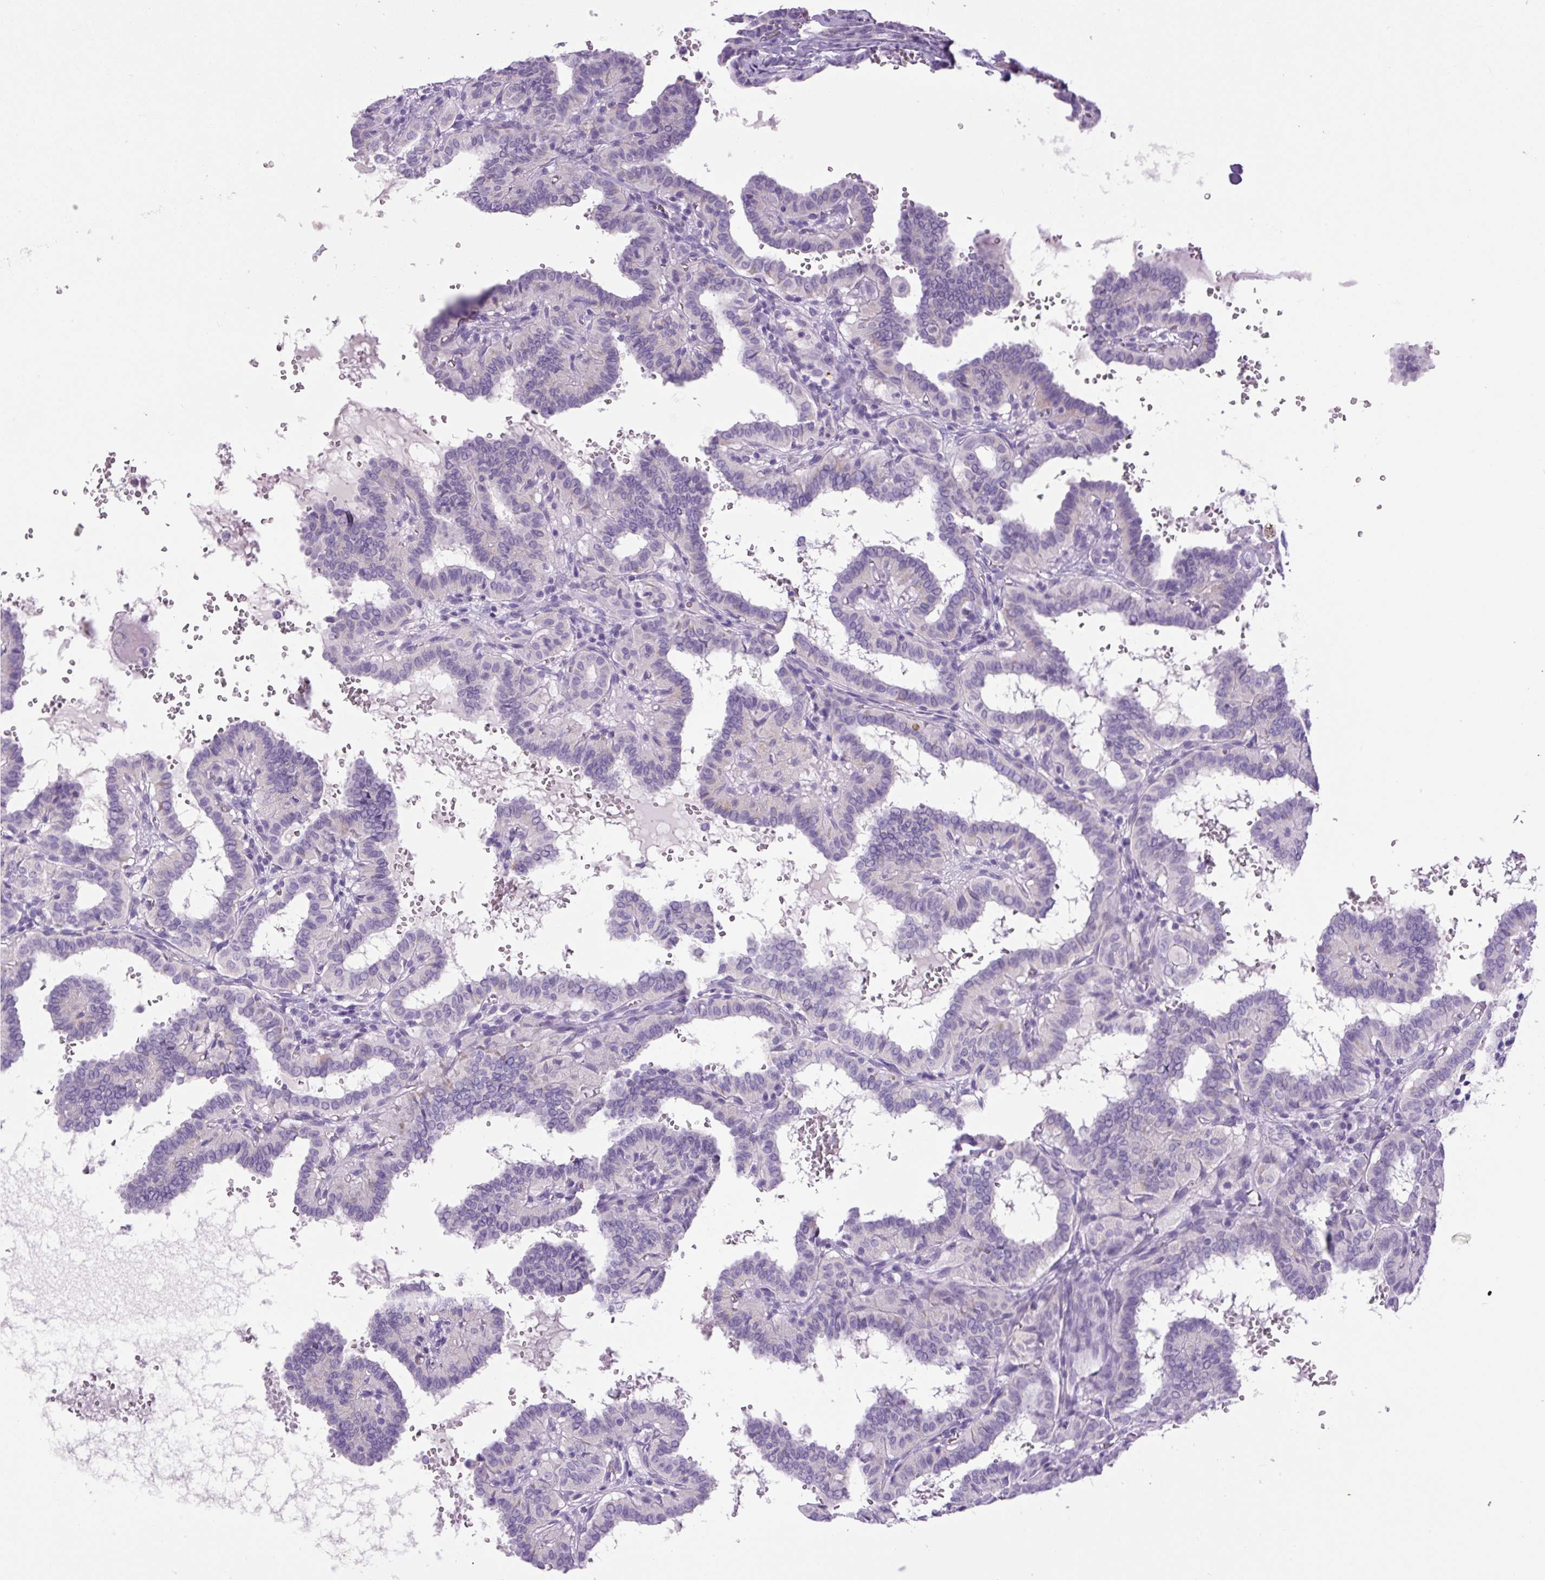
{"staining": {"intensity": "negative", "quantity": "none", "location": "none"}, "tissue": "thyroid cancer", "cell_type": "Tumor cells", "image_type": "cancer", "snomed": [{"axis": "morphology", "description": "Papillary adenocarcinoma, NOS"}, {"axis": "topography", "description": "Thyroid gland"}], "caption": "Immunohistochemistry photomicrograph of neoplastic tissue: thyroid papillary adenocarcinoma stained with DAB reveals no significant protein expression in tumor cells.", "gene": "CHGA", "patient": {"sex": "female", "age": 21}}